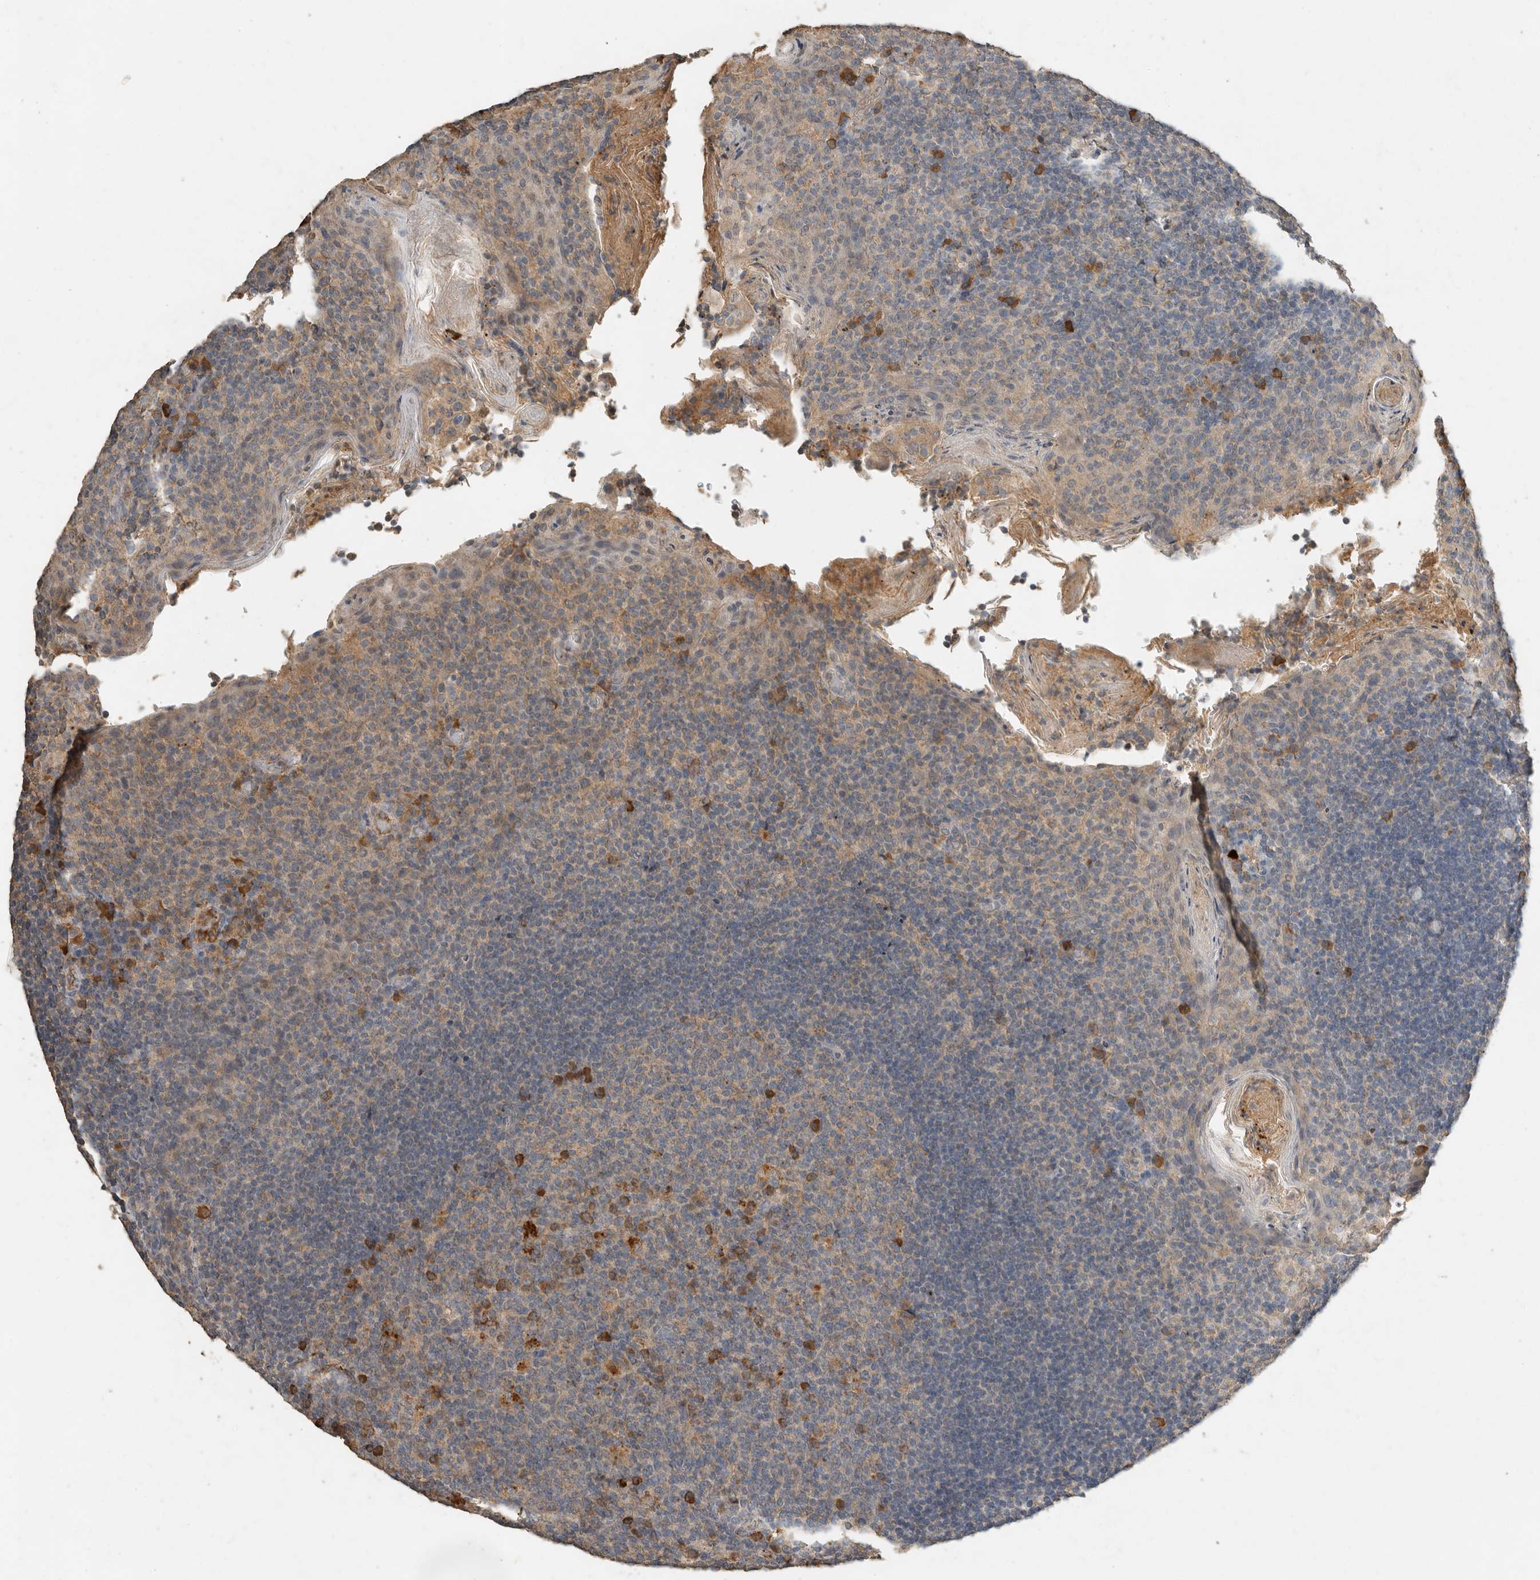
{"staining": {"intensity": "moderate", "quantity": "<25%", "location": "cytoplasmic/membranous"}, "tissue": "tonsil", "cell_type": "Germinal center cells", "image_type": "normal", "snomed": [{"axis": "morphology", "description": "Normal tissue, NOS"}, {"axis": "topography", "description": "Tonsil"}], "caption": "About <25% of germinal center cells in benign tonsil display moderate cytoplasmic/membranous protein positivity as visualized by brown immunohistochemical staining.", "gene": "CTF1", "patient": {"sex": "male", "age": 17}}